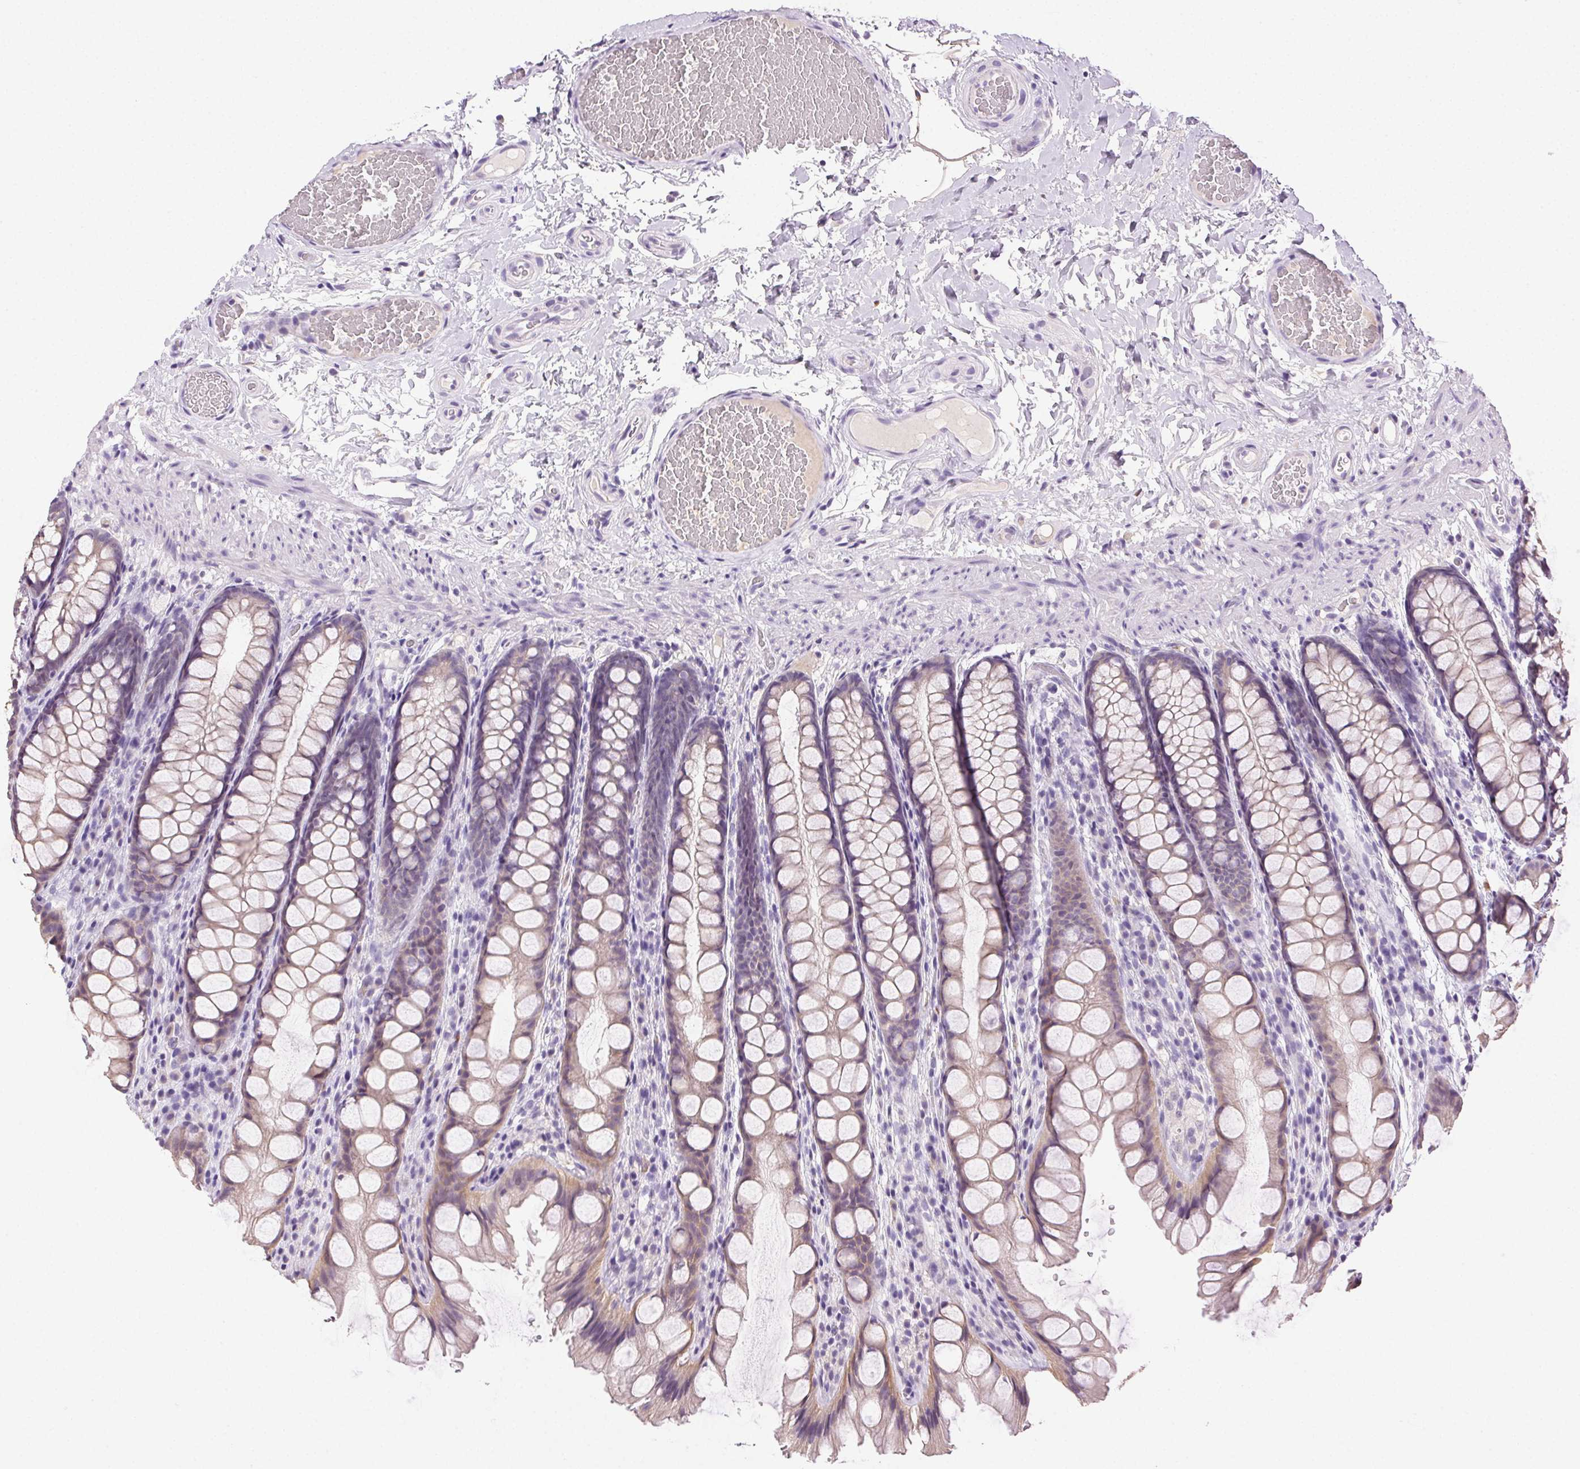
{"staining": {"intensity": "negative", "quantity": "none", "location": "none"}, "tissue": "colon", "cell_type": "Endothelial cells", "image_type": "normal", "snomed": [{"axis": "morphology", "description": "Normal tissue, NOS"}, {"axis": "topography", "description": "Colon"}], "caption": "IHC of unremarkable colon exhibits no positivity in endothelial cells. (DAB (3,3'-diaminobenzidine) immunohistochemistry, high magnification).", "gene": "CLDN10", "patient": {"sex": "male", "age": 47}}